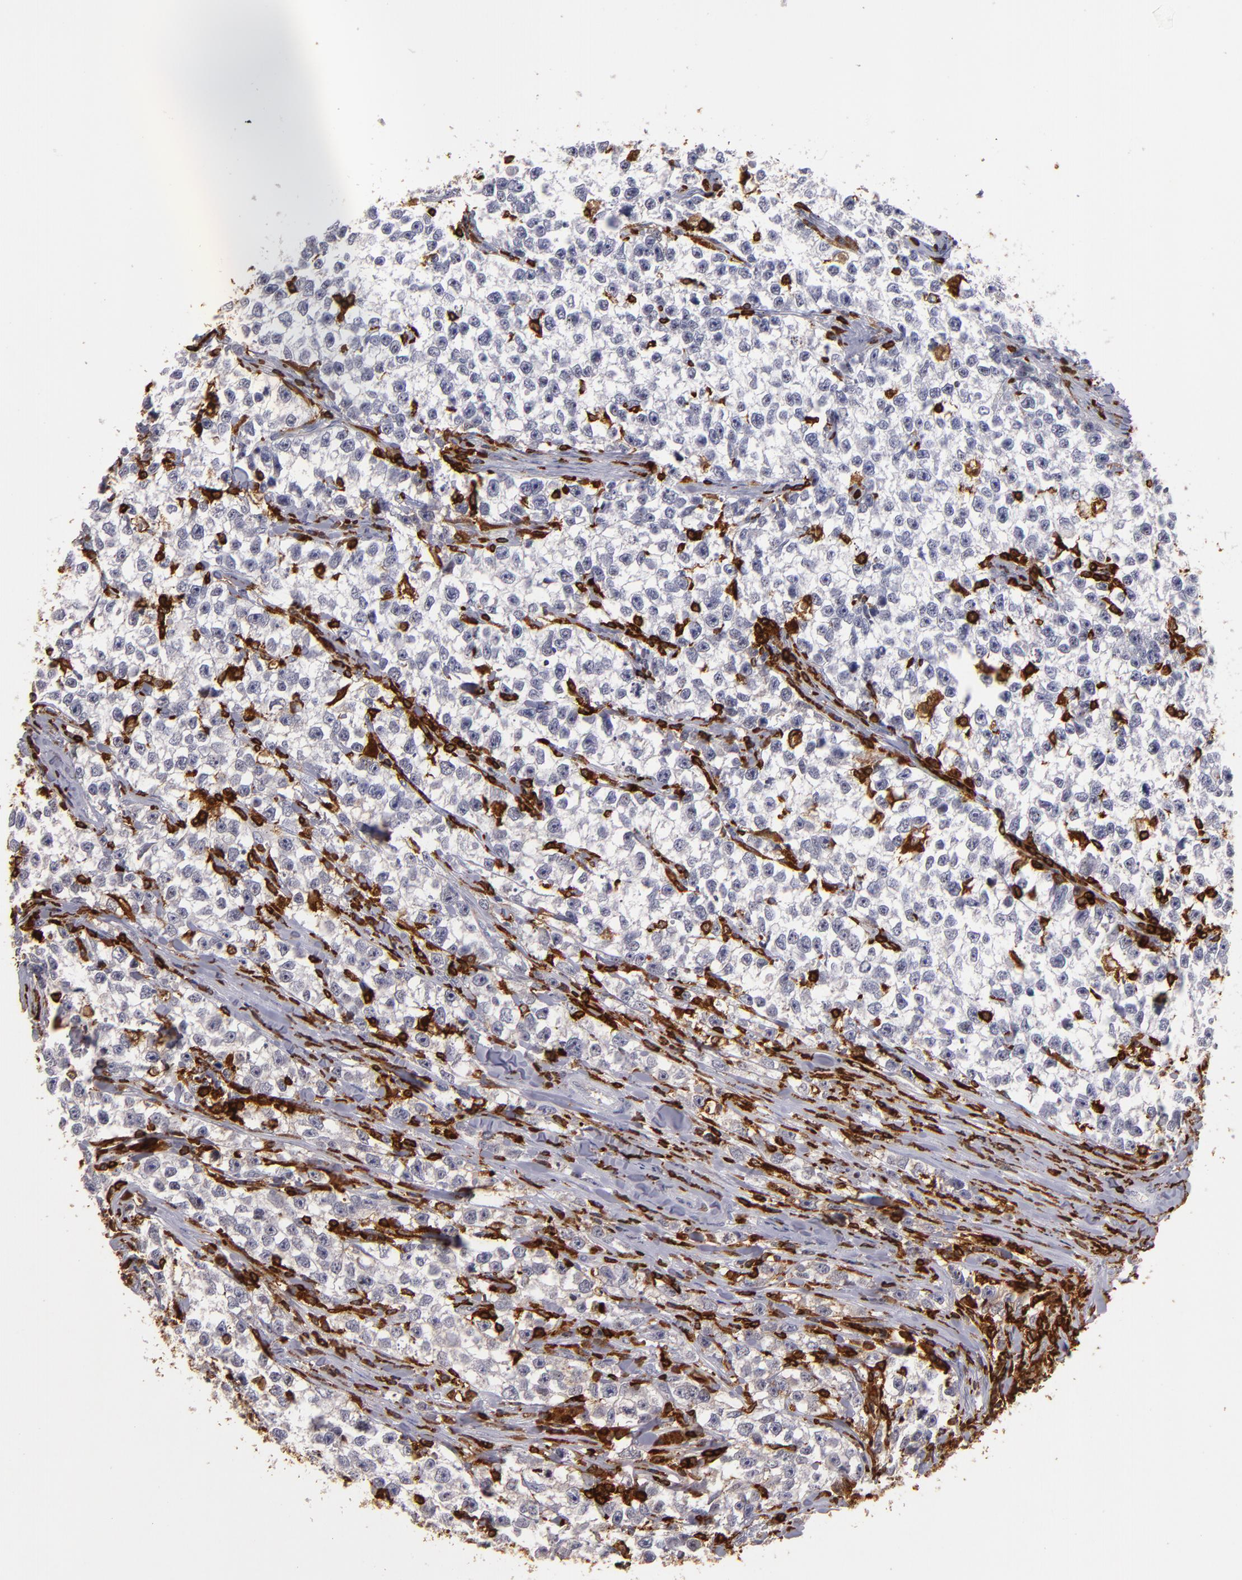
{"staining": {"intensity": "negative", "quantity": "none", "location": "none"}, "tissue": "testis cancer", "cell_type": "Tumor cells", "image_type": "cancer", "snomed": [{"axis": "morphology", "description": "Seminoma, NOS"}, {"axis": "morphology", "description": "Carcinoma, Embryonal, NOS"}, {"axis": "topography", "description": "Testis"}], "caption": "Tumor cells show no significant positivity in testis embryonal carcinoma. The staining is performed using DAB brown chromogen with nuclei counter-stained in using hematoxylin.", "gene": "WAS", "patient": {"sex": "male", "age": 30}}